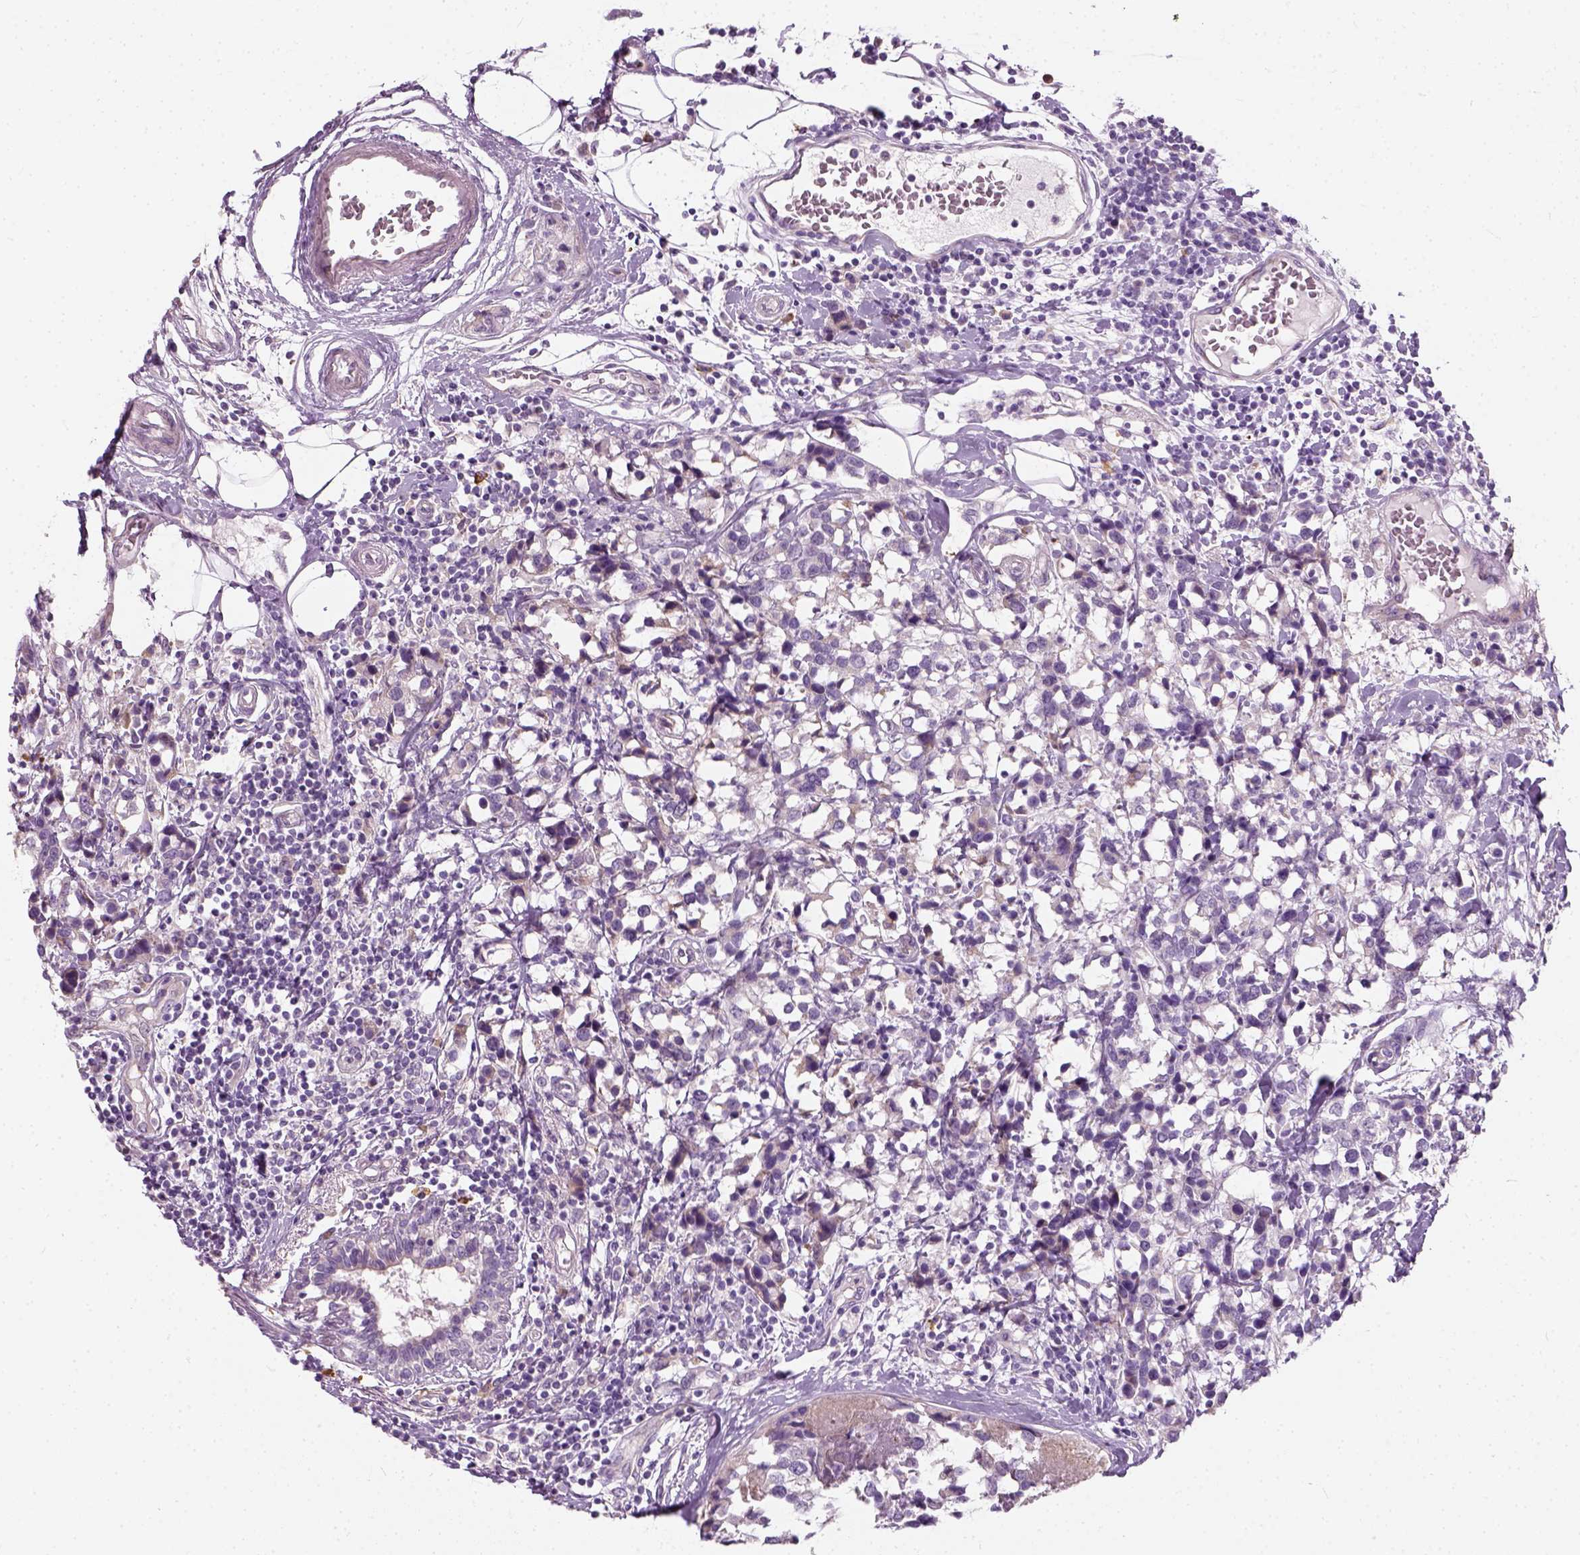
{"staining": {"intensity": "negative", "quantity": "none", "location": "none"}, "tissue": "breast cancer", "cell_type": "Tumor cells", "image_type": "cancer", "snomed": [{"axis": "morphology", "description": "Lobular carcinoma"}, {"axis": "topography", "description": "Breast"}], "caption": "IHC histopathology image of human breast lobular carcinoma stained for a protein (brown), which reveals no expression in tumor cells.", "gene": "TRIM72", "patient": {"sex": "female", "age": 59}}